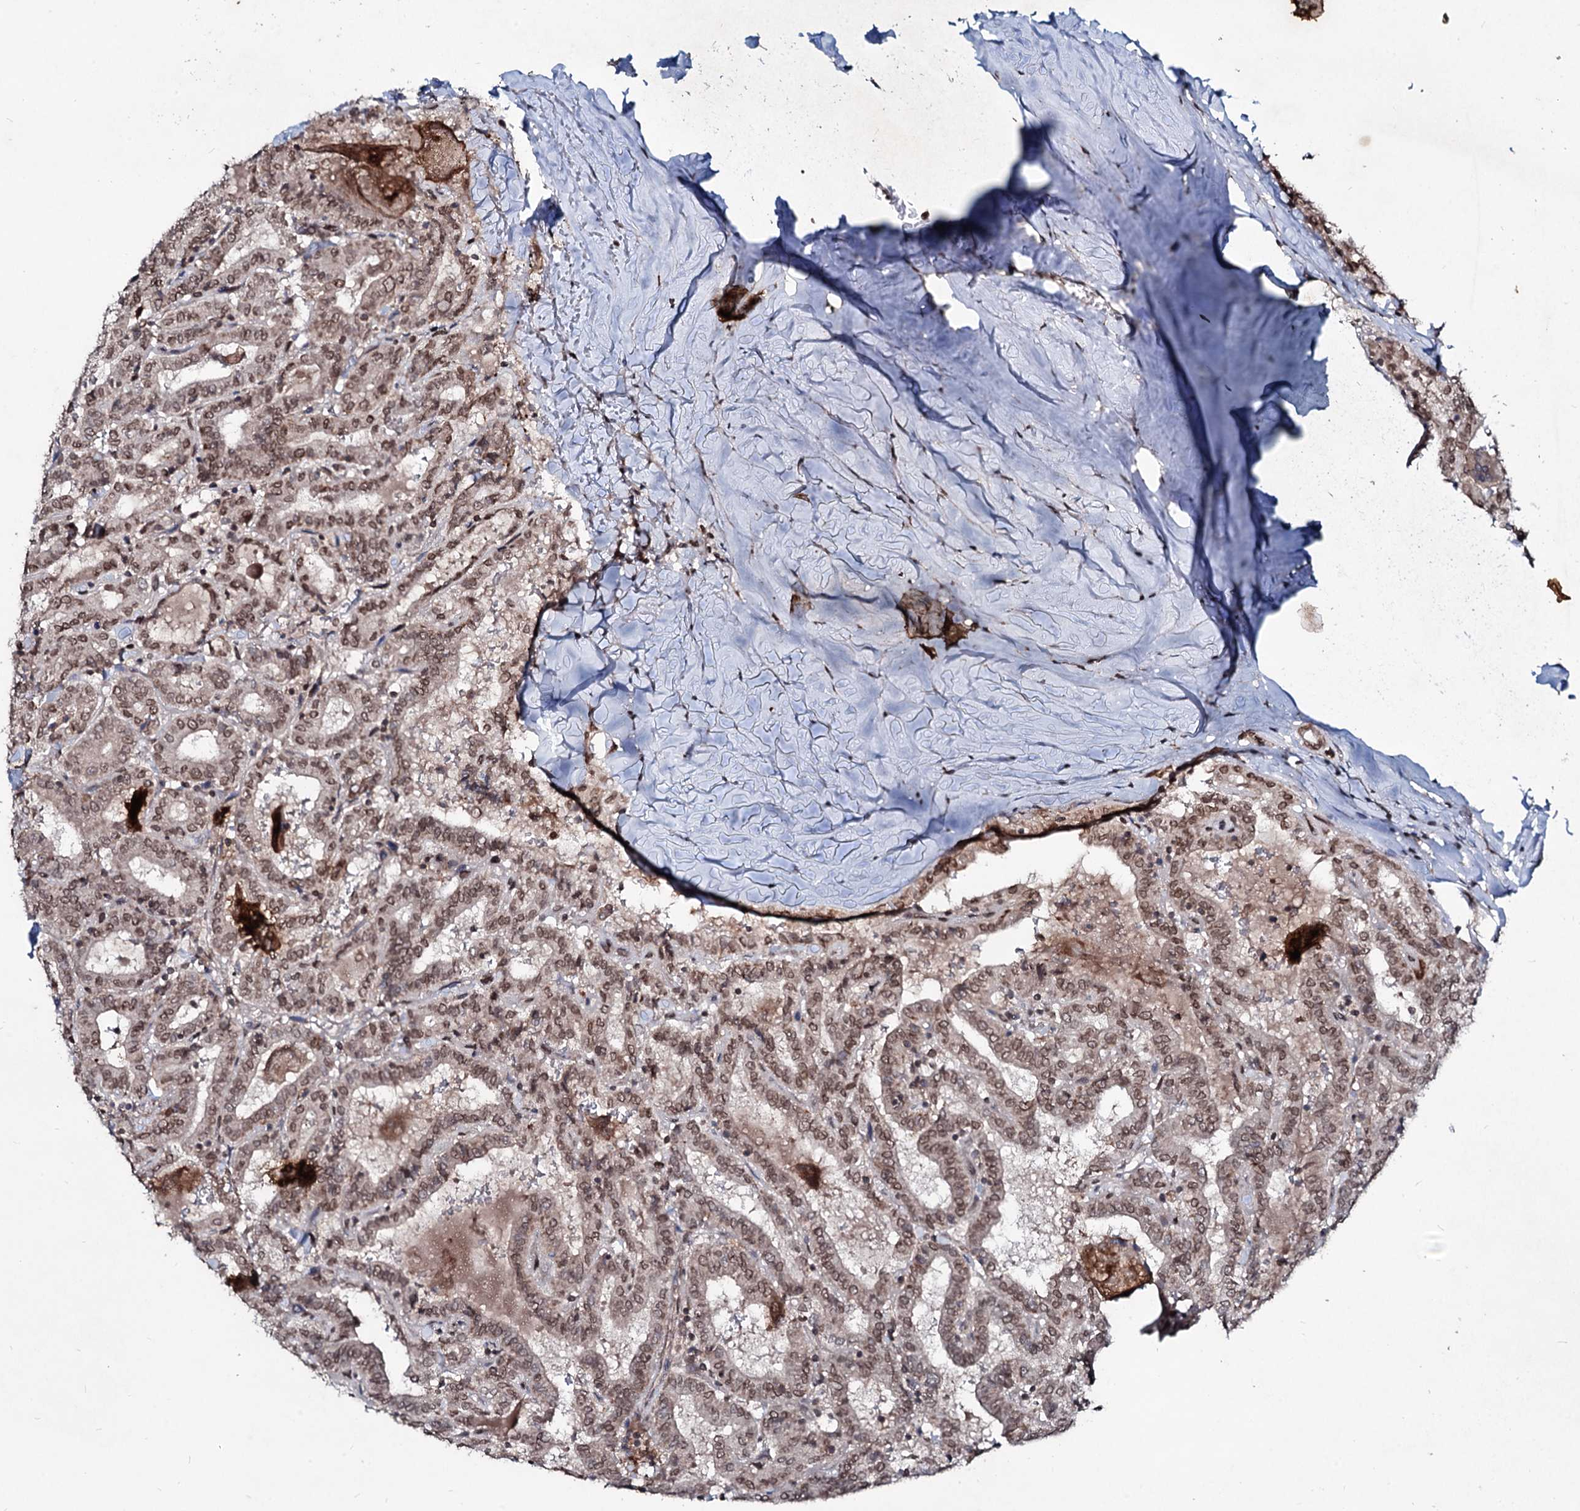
{"staining": {"intensity": "moderate", "quantity": "25%-75%", "location": "cytoplasmic/membranous,nuclear"}, "tissue": "thyroid cancer", "cell_type": "Tumor cells", "image_type": "cancer", "snomed": [{"axis": "morphology", "description": "Papillary adenocarcinoma, NOS"}, {"axis": "topography", "description": "Thyroid gland"}], "caption": "Brown immunohistochemical staining in human papillary adenocarcinoma (thyroid) displays moderate cytoplasmic/membranous and nuclear expression in about 25%-75% of tumor cells.", "gene": "RNF6", "patient": {"sex": "female", "age": 72}}